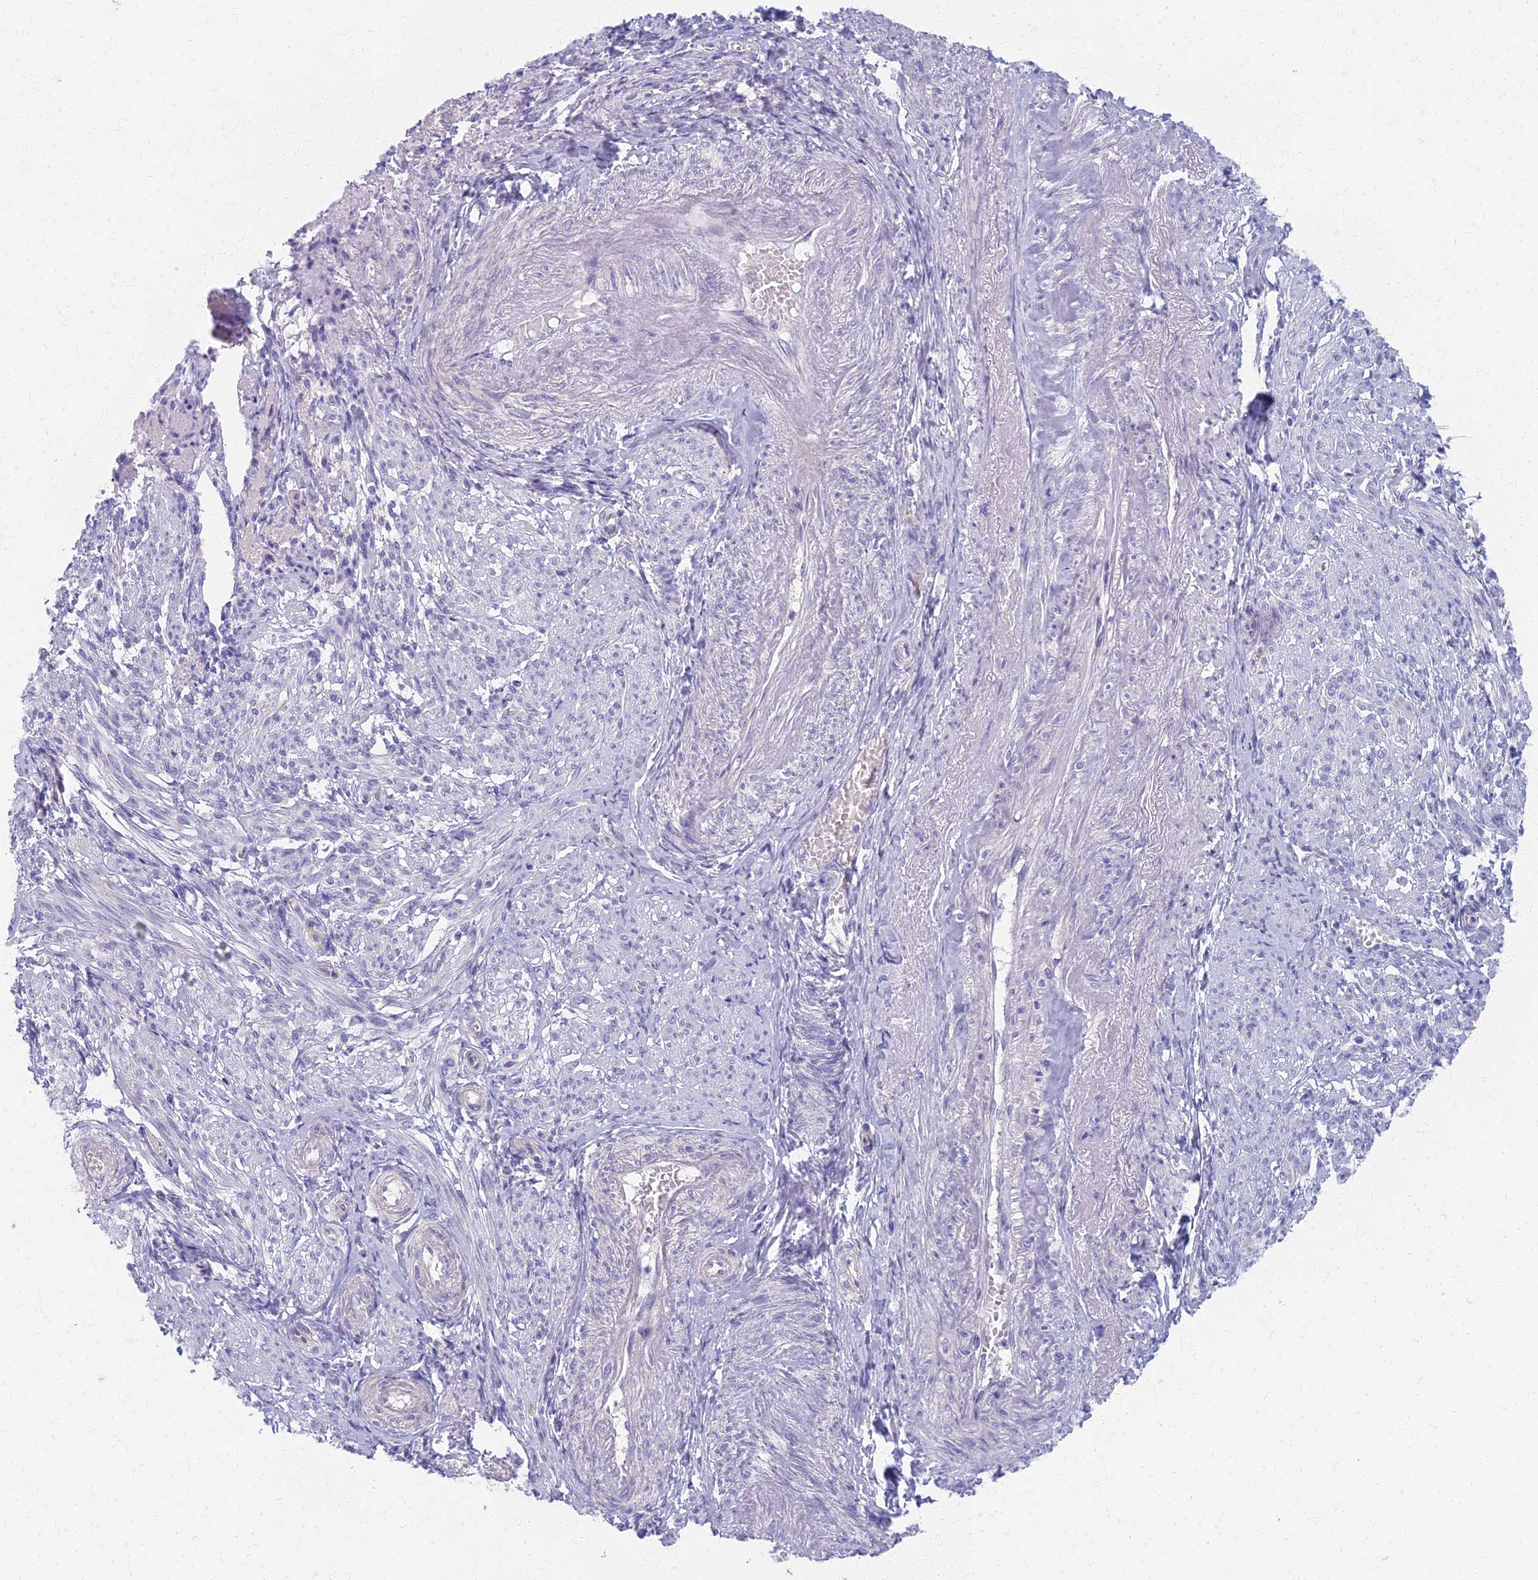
{"staining": {"intensity": "negative", "quantity": "none", "location": "none"}, "tissue": "smooth muscle", "cell_type": "Smooth muscle cells", "image_type": "normal", "snomed": [{"axis": "morphology", "description": "Normal tissue, NOS"}, {"axis": "topography", "description": "Smooth muscle"}], "caption": "This is an immunohistochemistry photomicrograph of benign smooth muscle. There is no positivity in smooth muscle cells.", "gene": "AP4E1", "patient": {"sex": "female", "age": 39}}